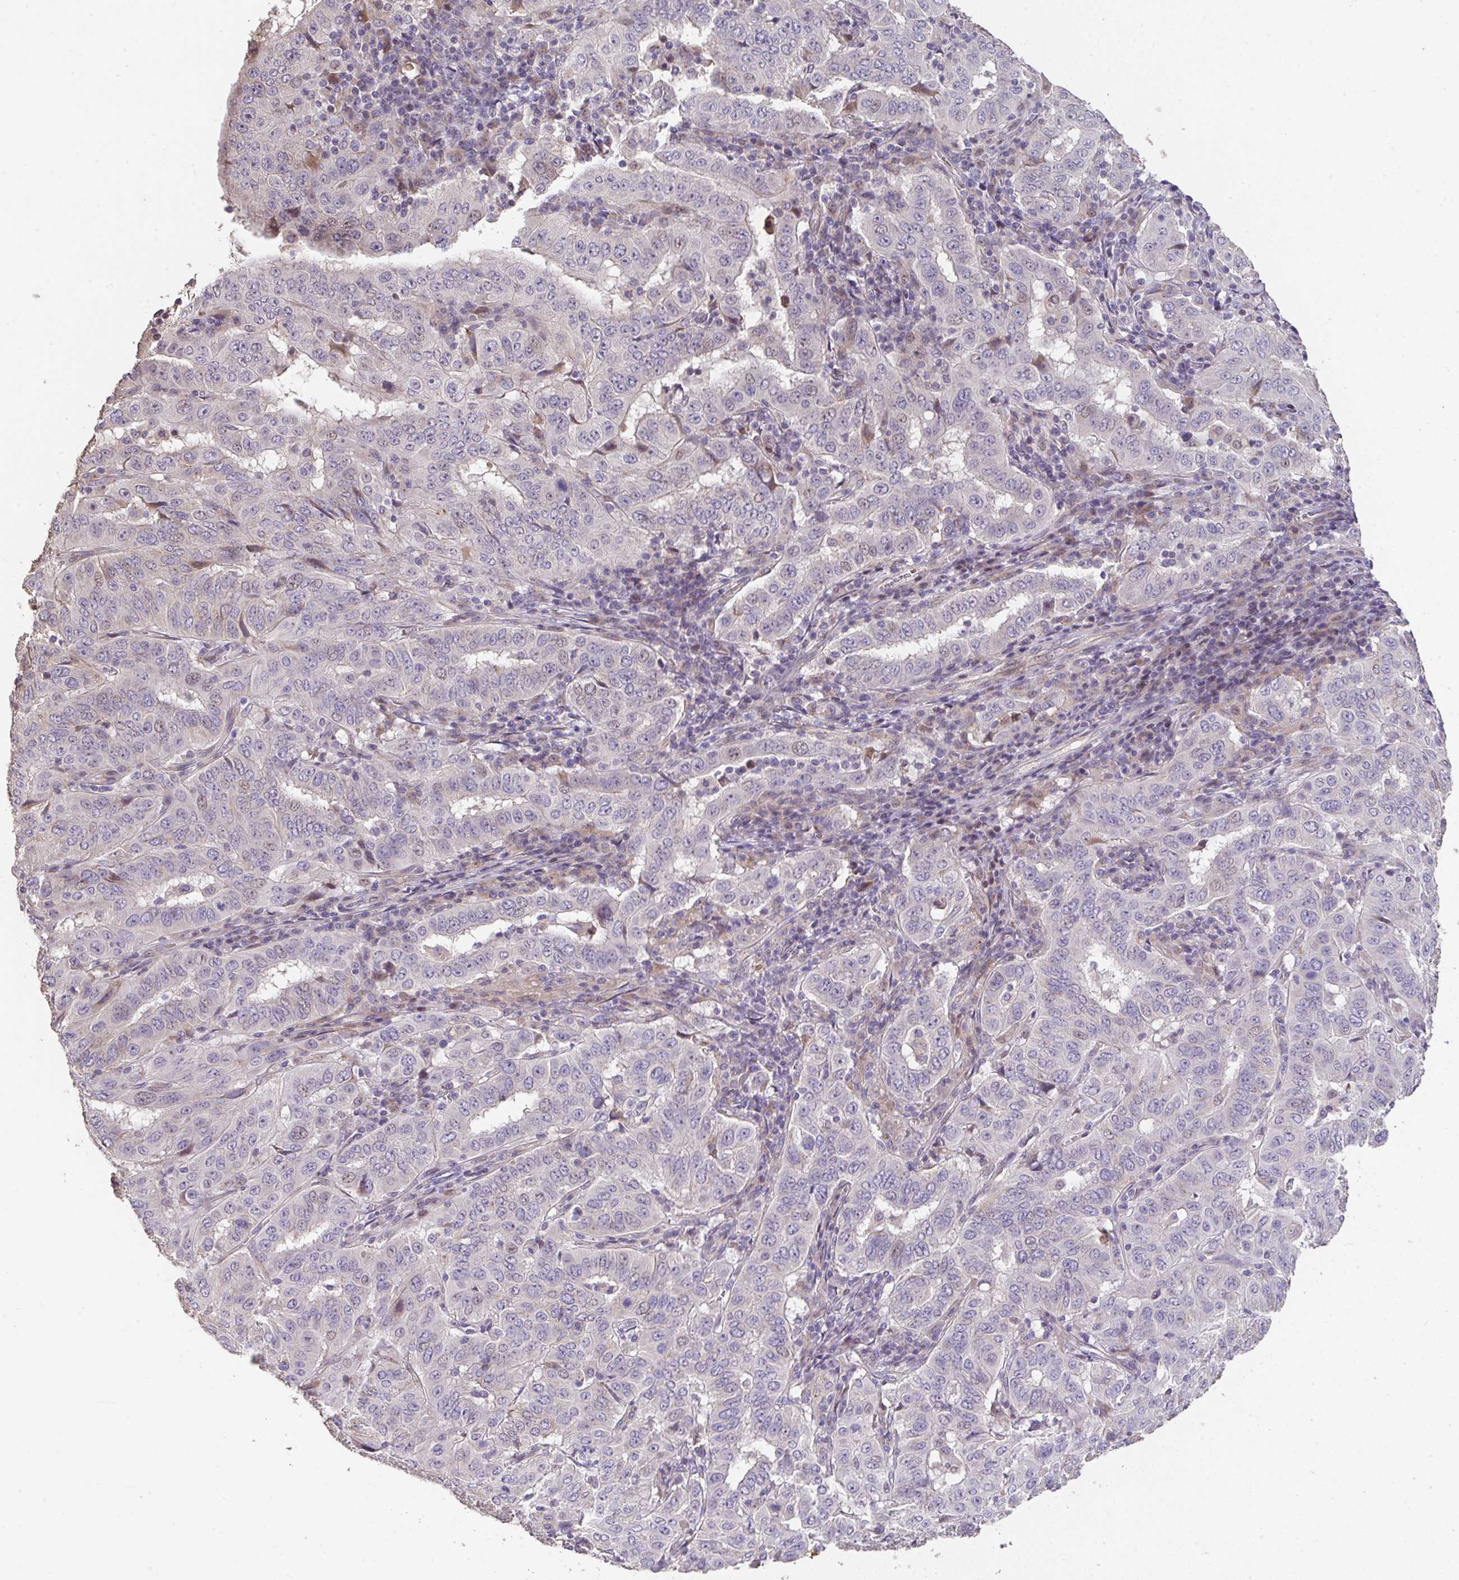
{"staining": {"intensity": "negative", "quantity": "none", "location": "none"}, "tissue": "pancreatic cancer", "cell_type": "Tumor cells", "image_type": "cancer", "snomed": [{"axis": "morphology", "description": "Adenocarcinoma, NOS"}, {"axis": "topography", "description": "Pancreas"}], "caption": "A photomicrograph of human pancreatic cancer (adenocarcinoma) is negative for staining in tumor cells.", "gene": "RUNDC3B", "patient": {"sex": "male", "age": 63}}